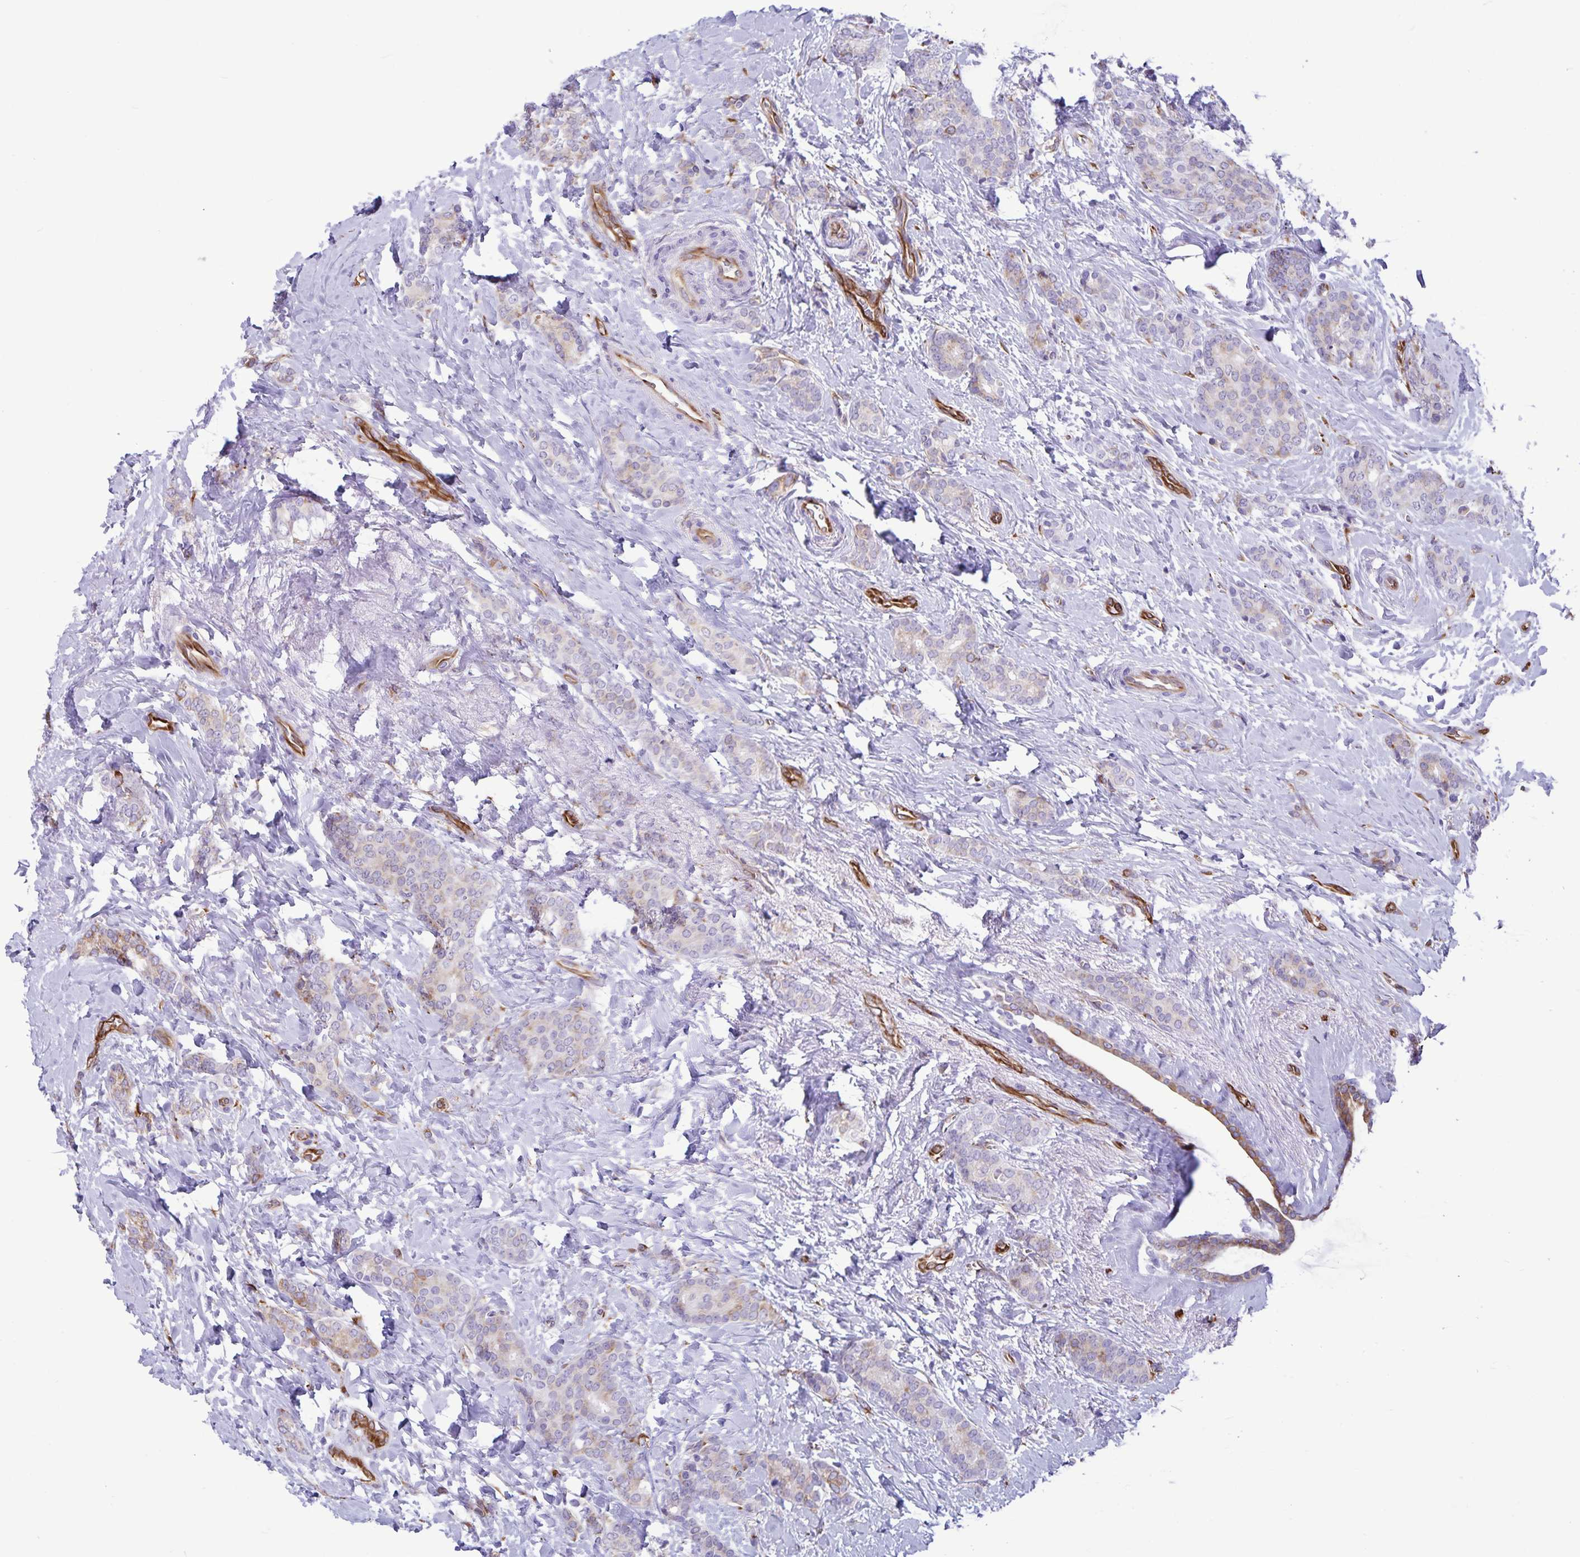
{"staining": {"intensity": "negative", "quantity": "none", "location": "none"}, "tissue": "breast cancer", "cell_type": "Tumor cells", "image_type": "cancer", "snomed": [{"axis": "morphology", "description": "Normal tissue, NOS"}, {"axis": "morphology", "description": "Duct carcinoma"}, {"axis": "topography", "description": "Breast"}], "caption": "This is a photomicrograph of immunohistochemistry staining of intraductal carcinoma (breast), which shows no staining in tumor cells. Nuclei are stained in blue.", "gene": "RCN1", "patient": {"sex": "female", "age": 77}}